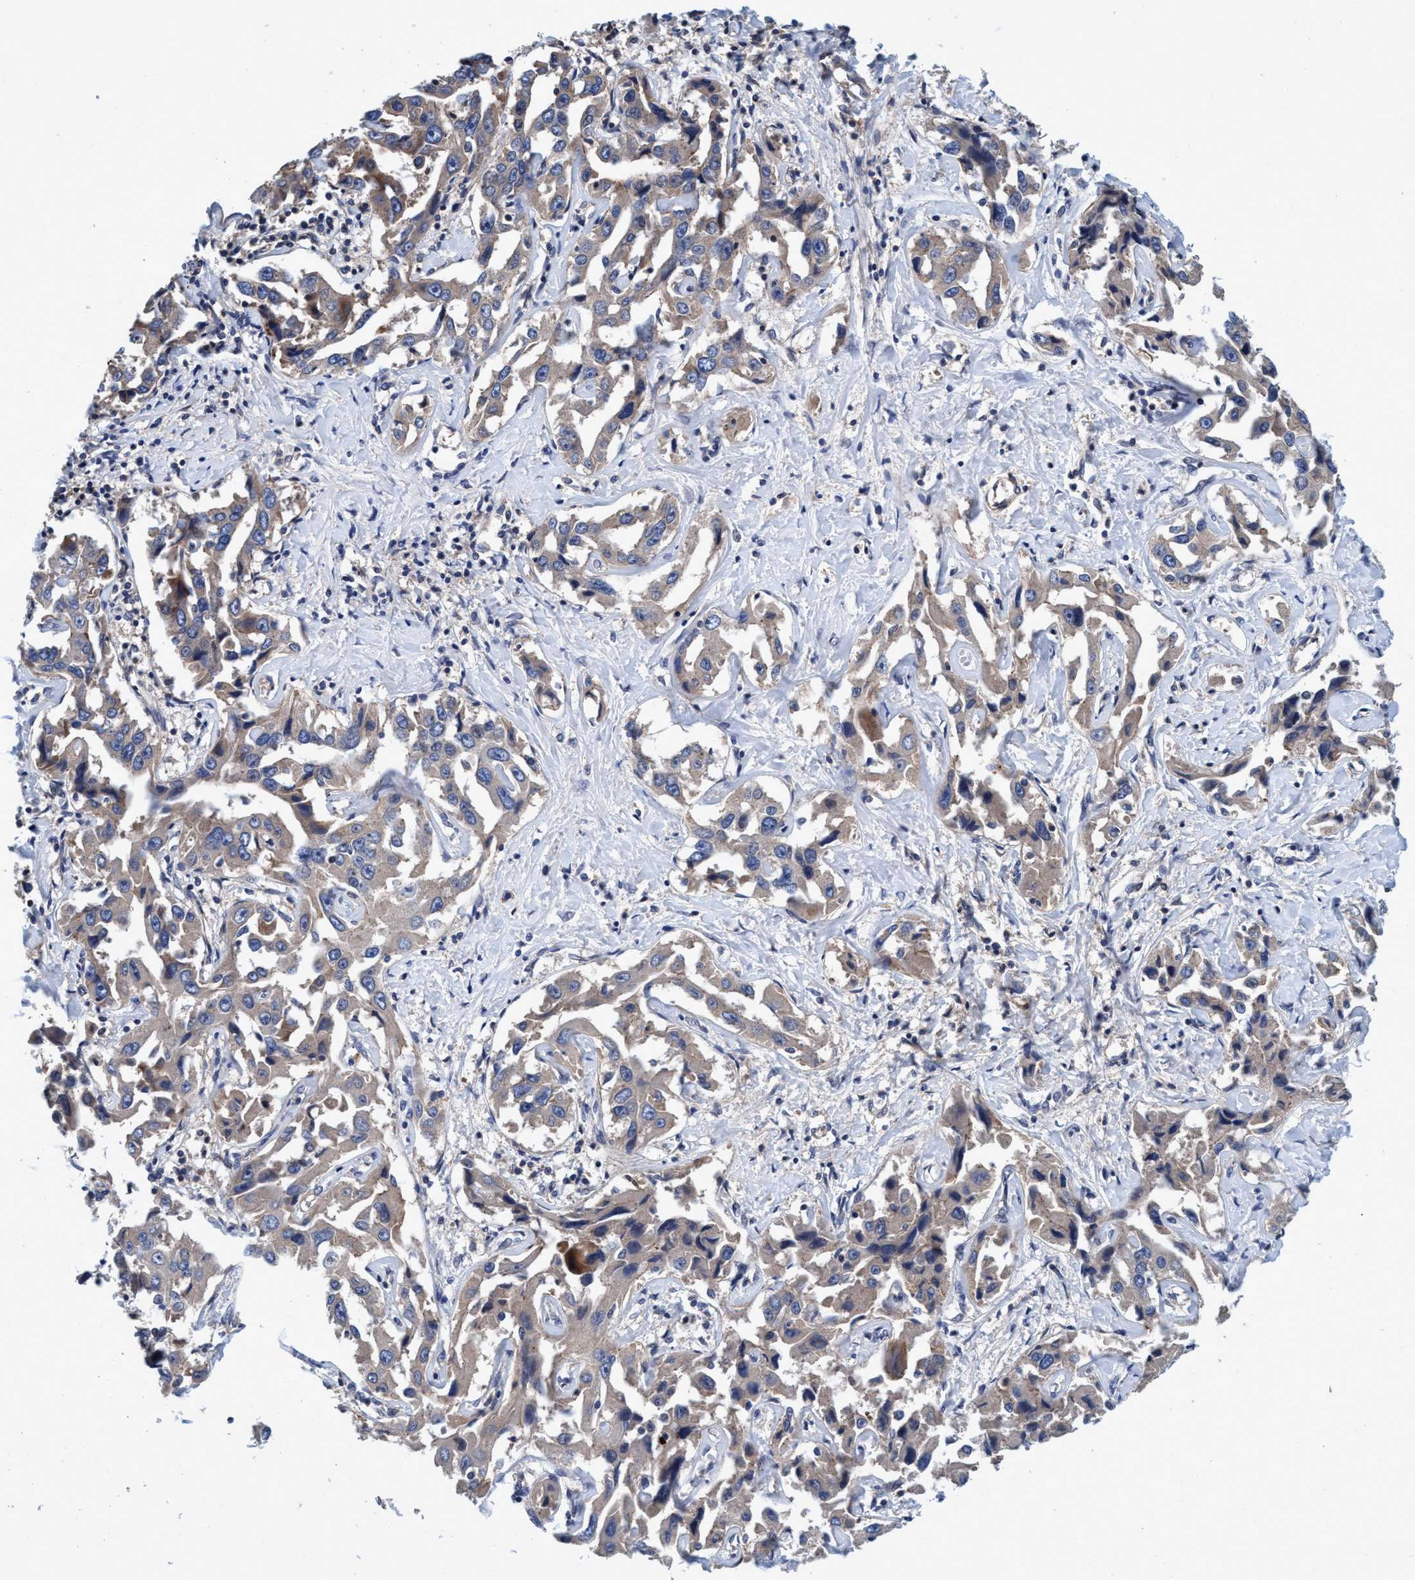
{"staining": {"intensity": "weak", "quantity": "<25%", "location": "cytoplasmic/membranous"}, "tissue": "liver cancer", "cell_type": "Tumor cells", "image_type": "cancer", "snomed": [{"axis": "morphology", "description": "Cholangiocarcinoma"}, {"axis": "topography", "description": "Liver"}], "caption": "Tumor cells show no significant protein expression in cholangiocarcinoma (liver). (Immunohistochemistry, brightfield microscopy, high magnification).", "gene": "CALCOCO2", "patient": {"sex": "male", "age": 59}}